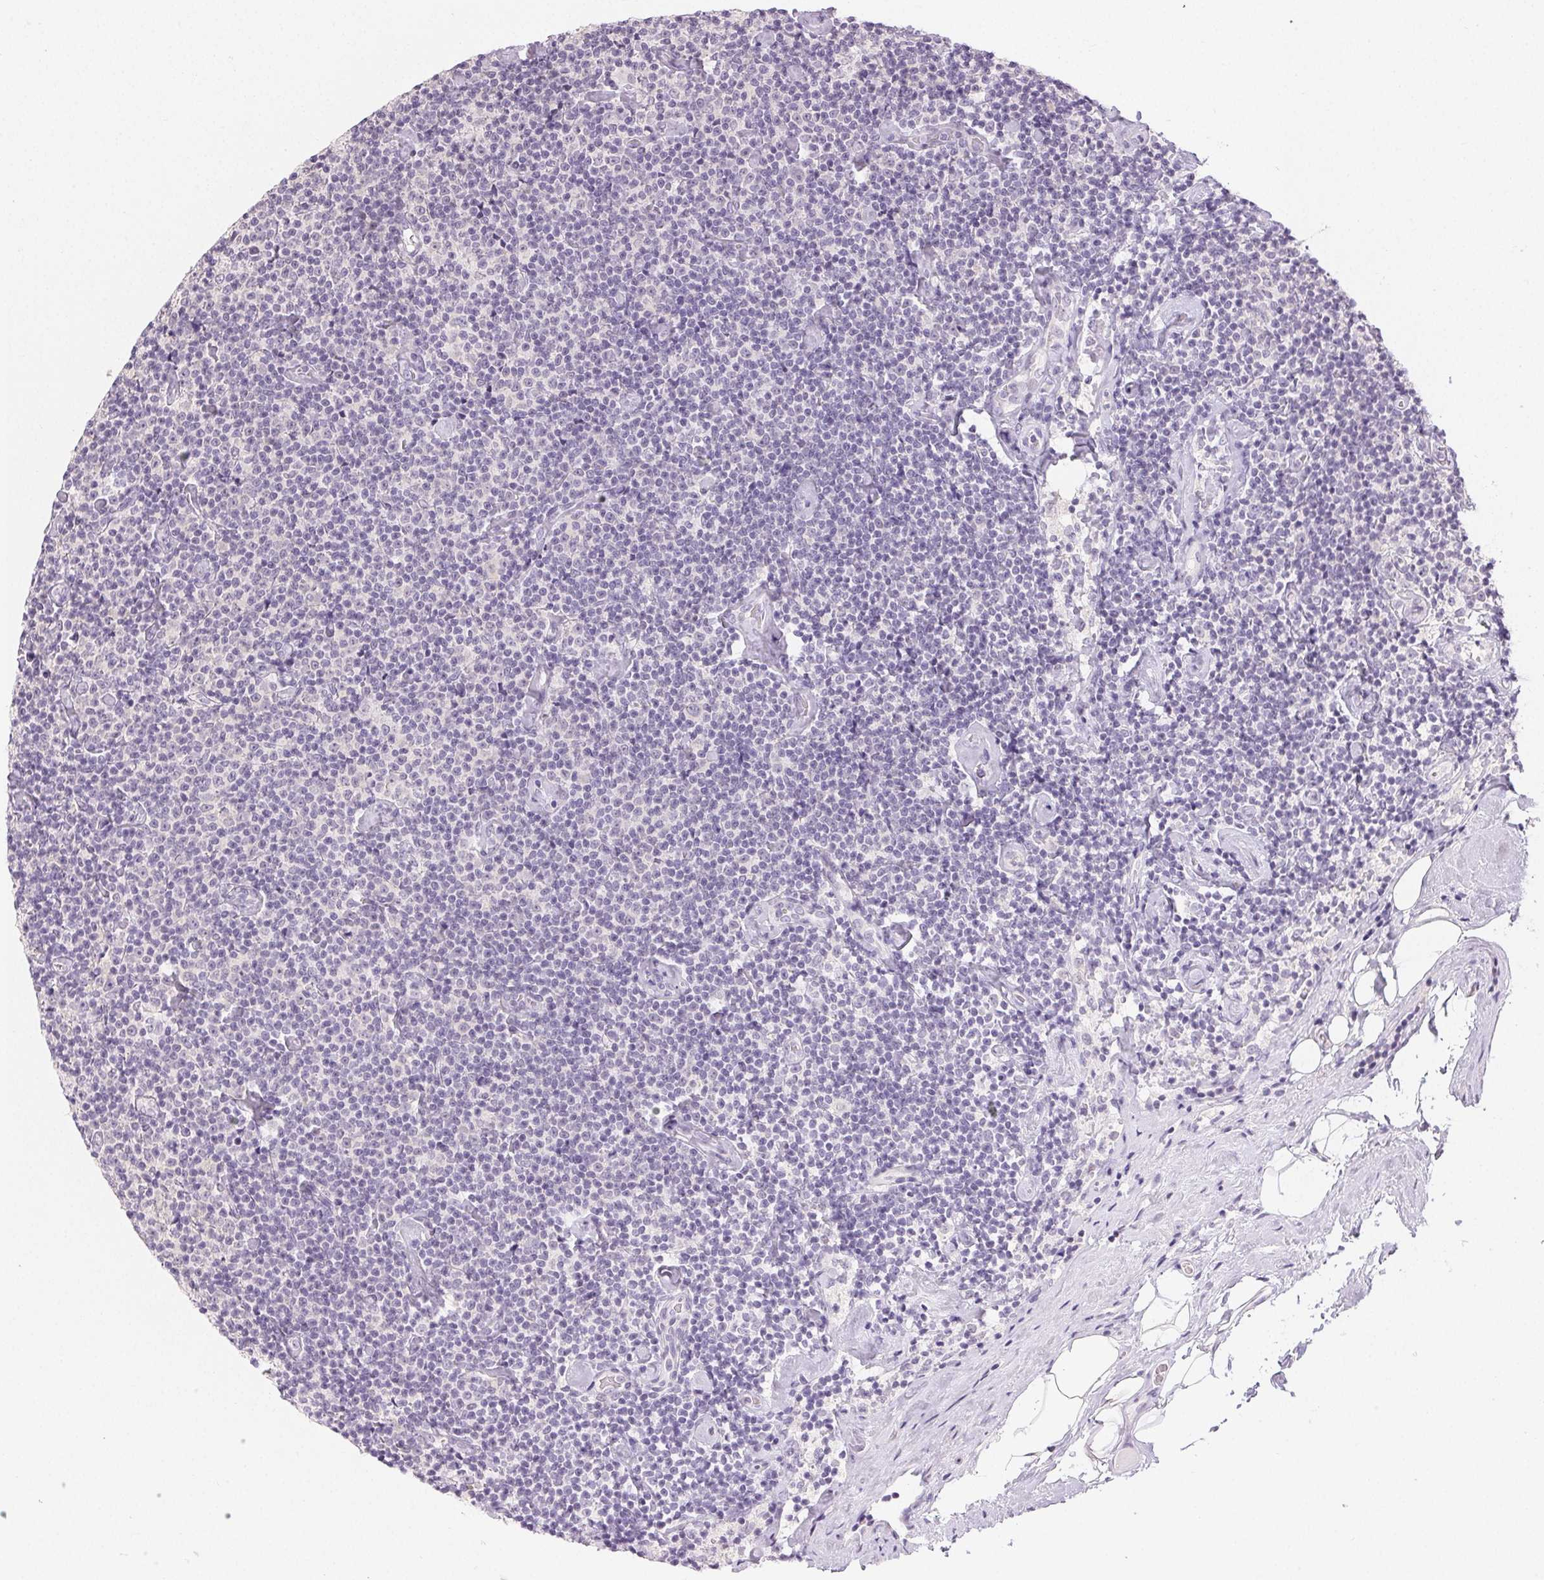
{"staining": {"intensity": "negative", "quantity": "none", "location": "none"}, "tissue": "lymphoma", "cell_type": "Tumor cells", "image_type": "cancer", "snomed": [{"axis": "morphology", "description": "Malignant lymphoma, non-Hodgkin's type, Low grade"}, {"axis": "topography", "description": "Lymph node"}], "caption": "High magnification brightfield microscopy of low-grade malignant lymphoma, non-Hodgkin's type stained with DAB (3,3'-diaminobenzidine) (brown) and counterstained with hematoxylin (blue): tumor cells show no significant expression. (Immunohistochemistry (ihc), brightfield microscopy, high magnification).", "gene": "SFTPD", "patient": {"sex": "male", "age": 81}}